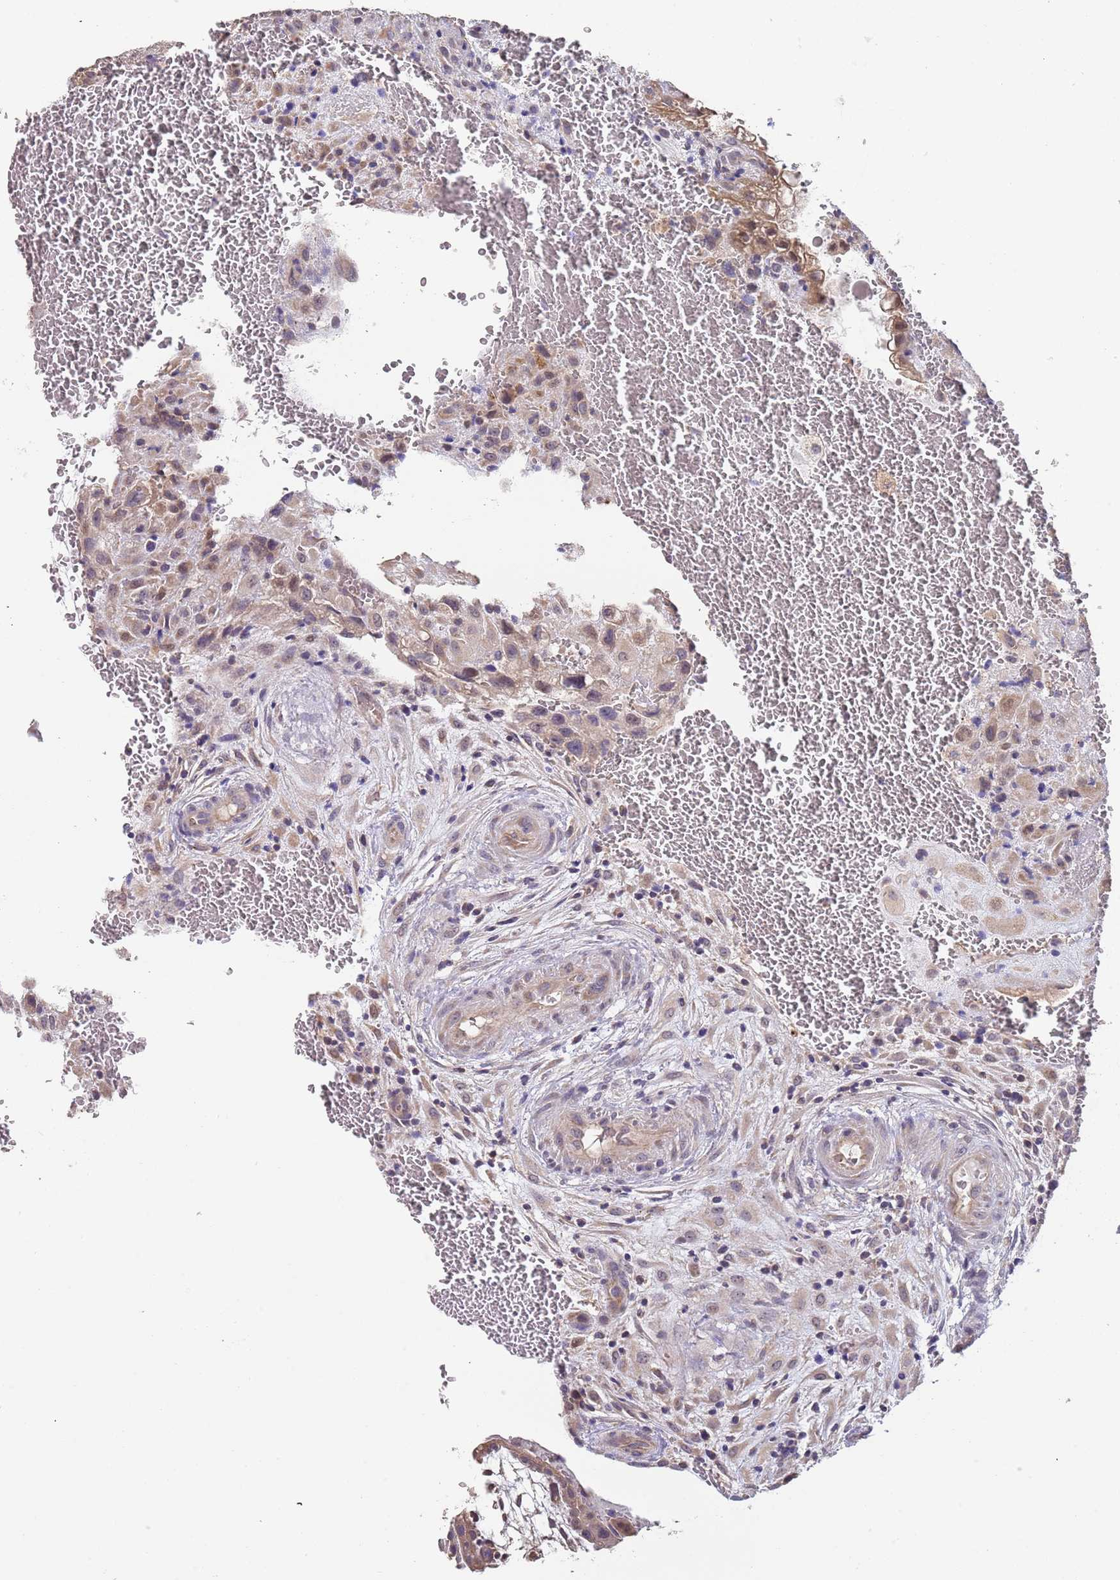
{"staining": {"intensity": "weak", "quantity": "25%-75%", "location": "cytoplasmic/membranous"}, "tissue": "placenta", "cell_type": "Decidual cells", "image_type": "normal", "snomed": [{"axis": "morphology", "description": "Normal tissue, NOS"}, {"axis": "topography", "description": "Placenta"}], "caption": "High-magnification brightfield microscopy of unremarkable placenta stained with DAB (3,3'-diaminobenzidine) (brown) and counterstained with hematoxylin (blue). decidual cells exhibit weak cytoplasmic/membranous expression is present in approximately25%-75% of cells. The protein is shown in brown color, while the nuclei are stained blue.", "gene": "TMEM64", "patient": {"sex": "female", "age": 35}}